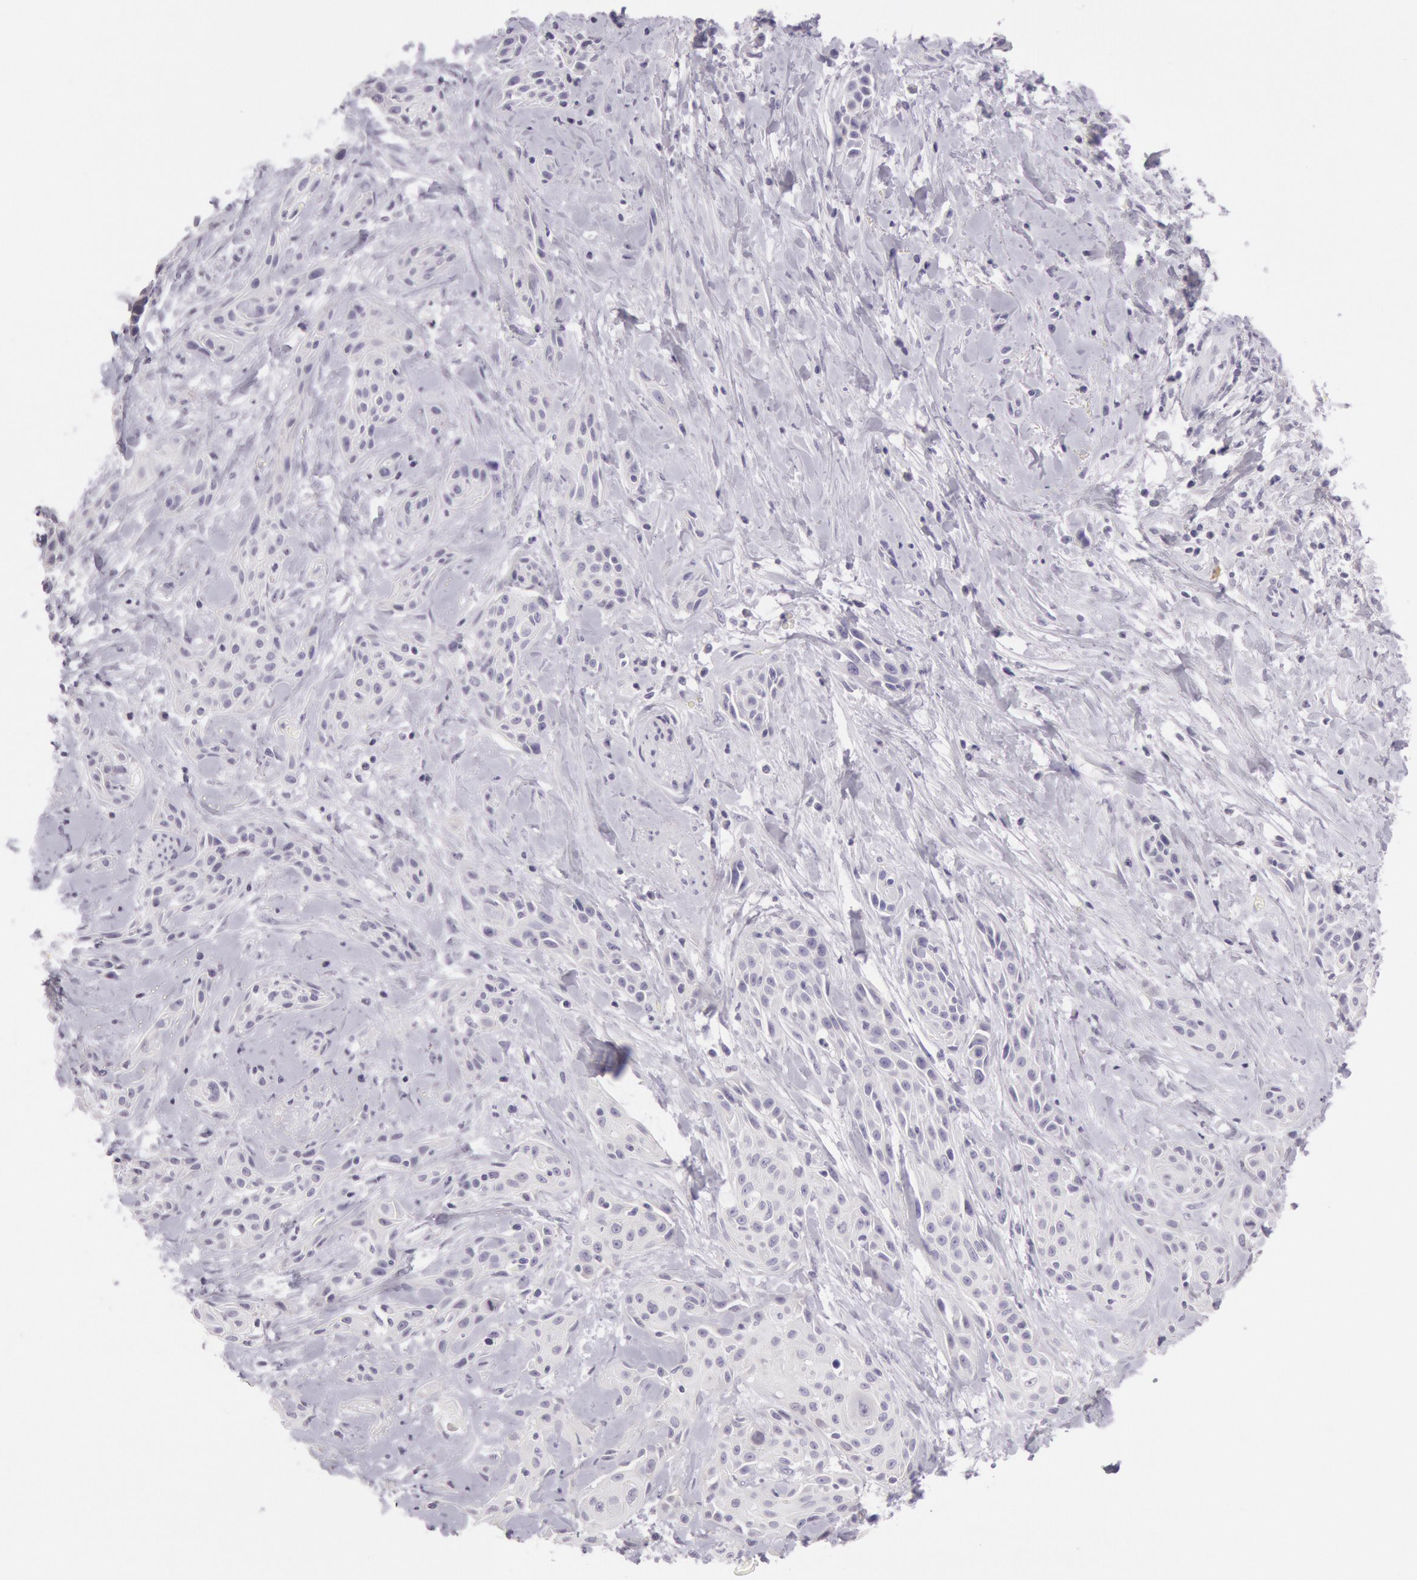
{"staining": {"intensity": "negative", "quantity": "none", "location": "none"}, "tissue": "skin cancer", "cell_type": "Tumor cells", "image_type": "cancer", "snomed": [{"axis": "morphology", "description": "Squamous cell carcinoma, NOS"}, {"axis": "topography", "description": "Skin"}, {"axis": "topography", "description": "Anal"}], "caption": "IHC of squamous cell carcinoma (skin) shows no expression in tumor cells. (Immunohistochemistry (ihc), brightfield microscopy, high magnification).", "gene": "CKB", "patient": {"sex": "male", "age": 64}}